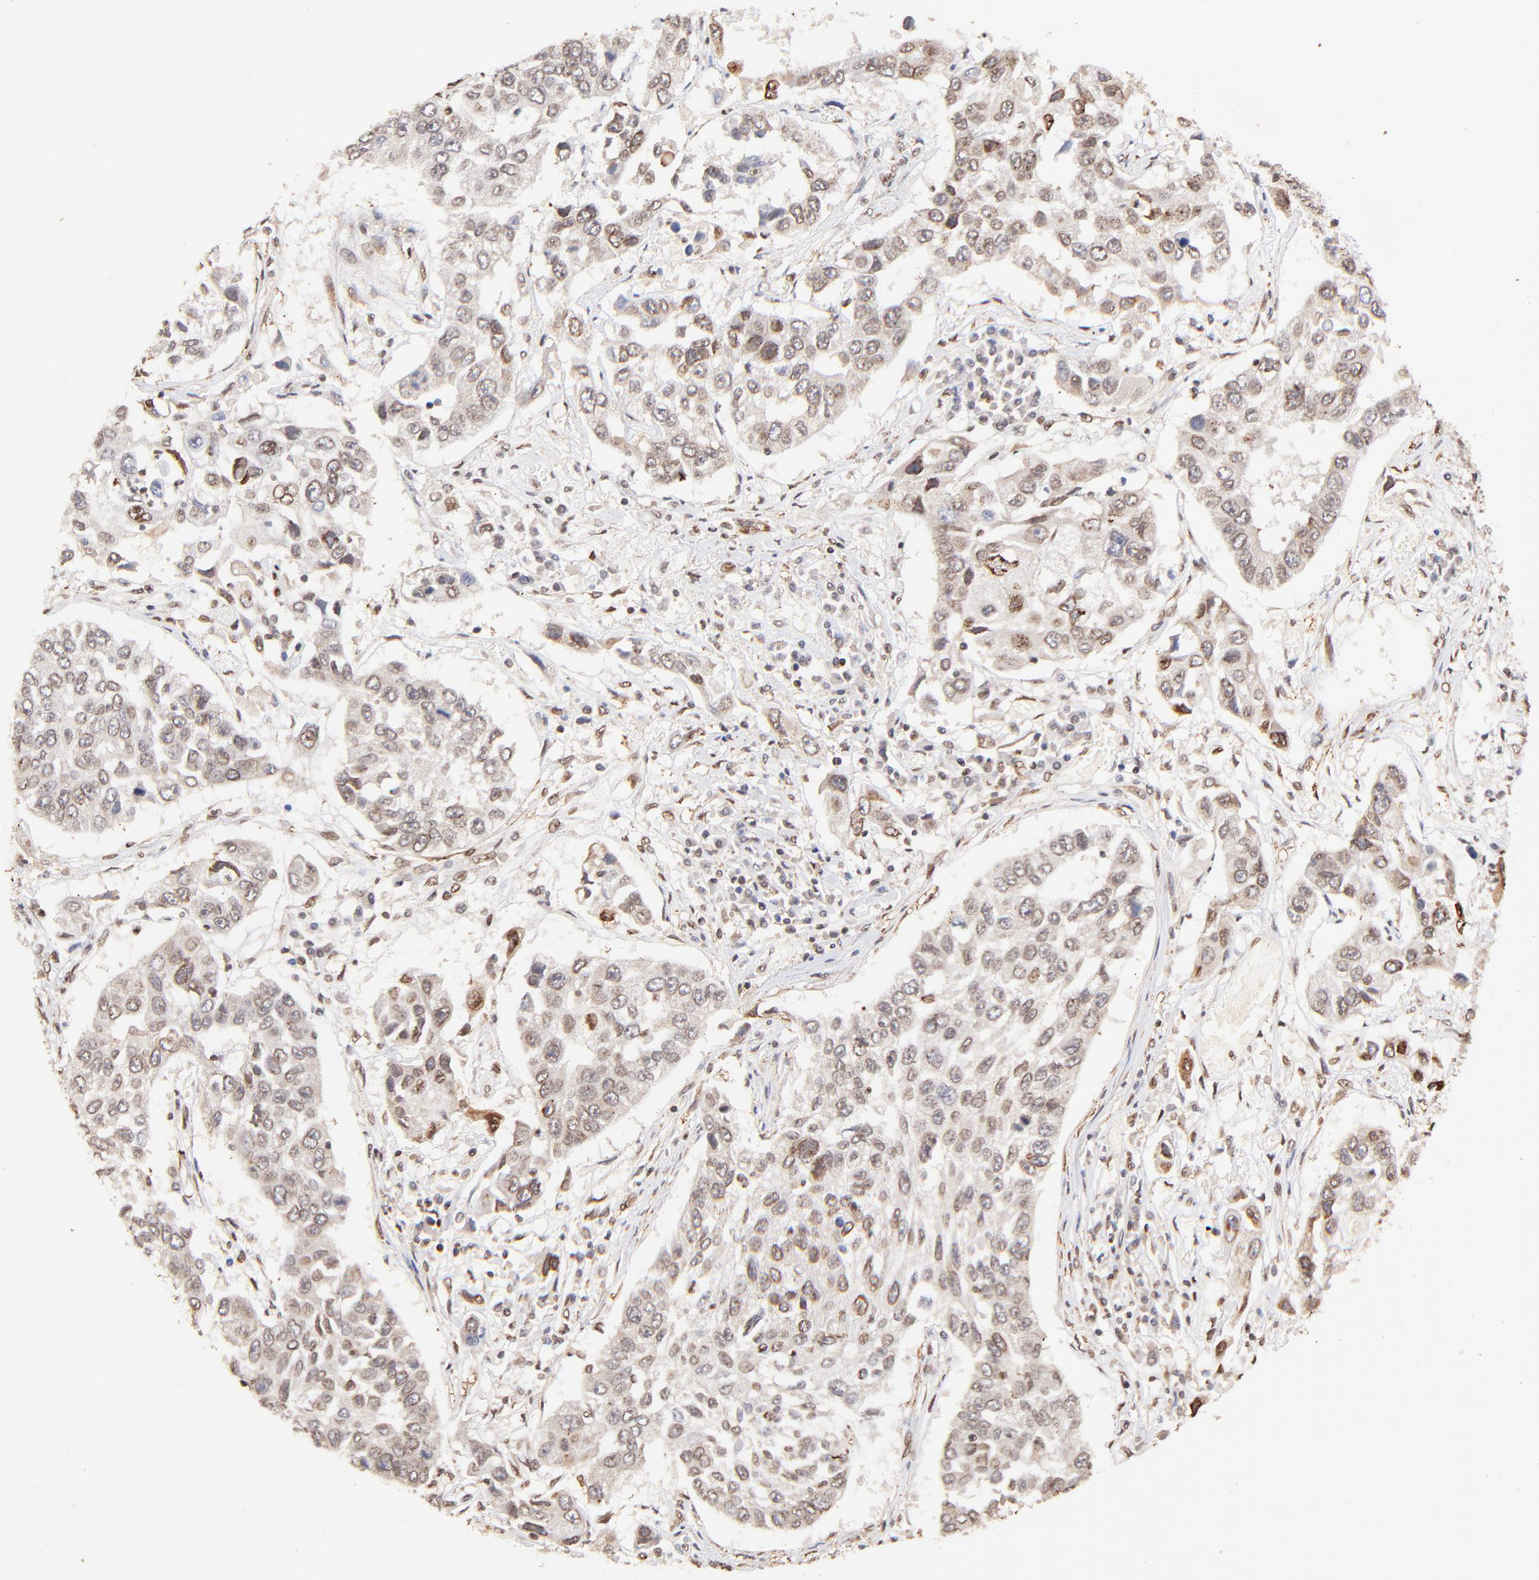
{"staining": {"intensity": "weak", "quantity": "<25%", "location": "cytoplasmic/membranous,nuclear"}, "tissue": "lung cancer", "cell_type": "Tumor cells", "image_type": "cancer", "snomed": [{"axis": "morphology", "description": "Squamous cell carcinoma, NOS"}, {"axis": "topography", "description": "Lung"}], "caption": "Immunohistochemical staining of lung squamous cell carcinoma shows no significant positivity in tumor cells.", "gene": "ZFP92", "patient": {"sex": "male", "age": 71}}